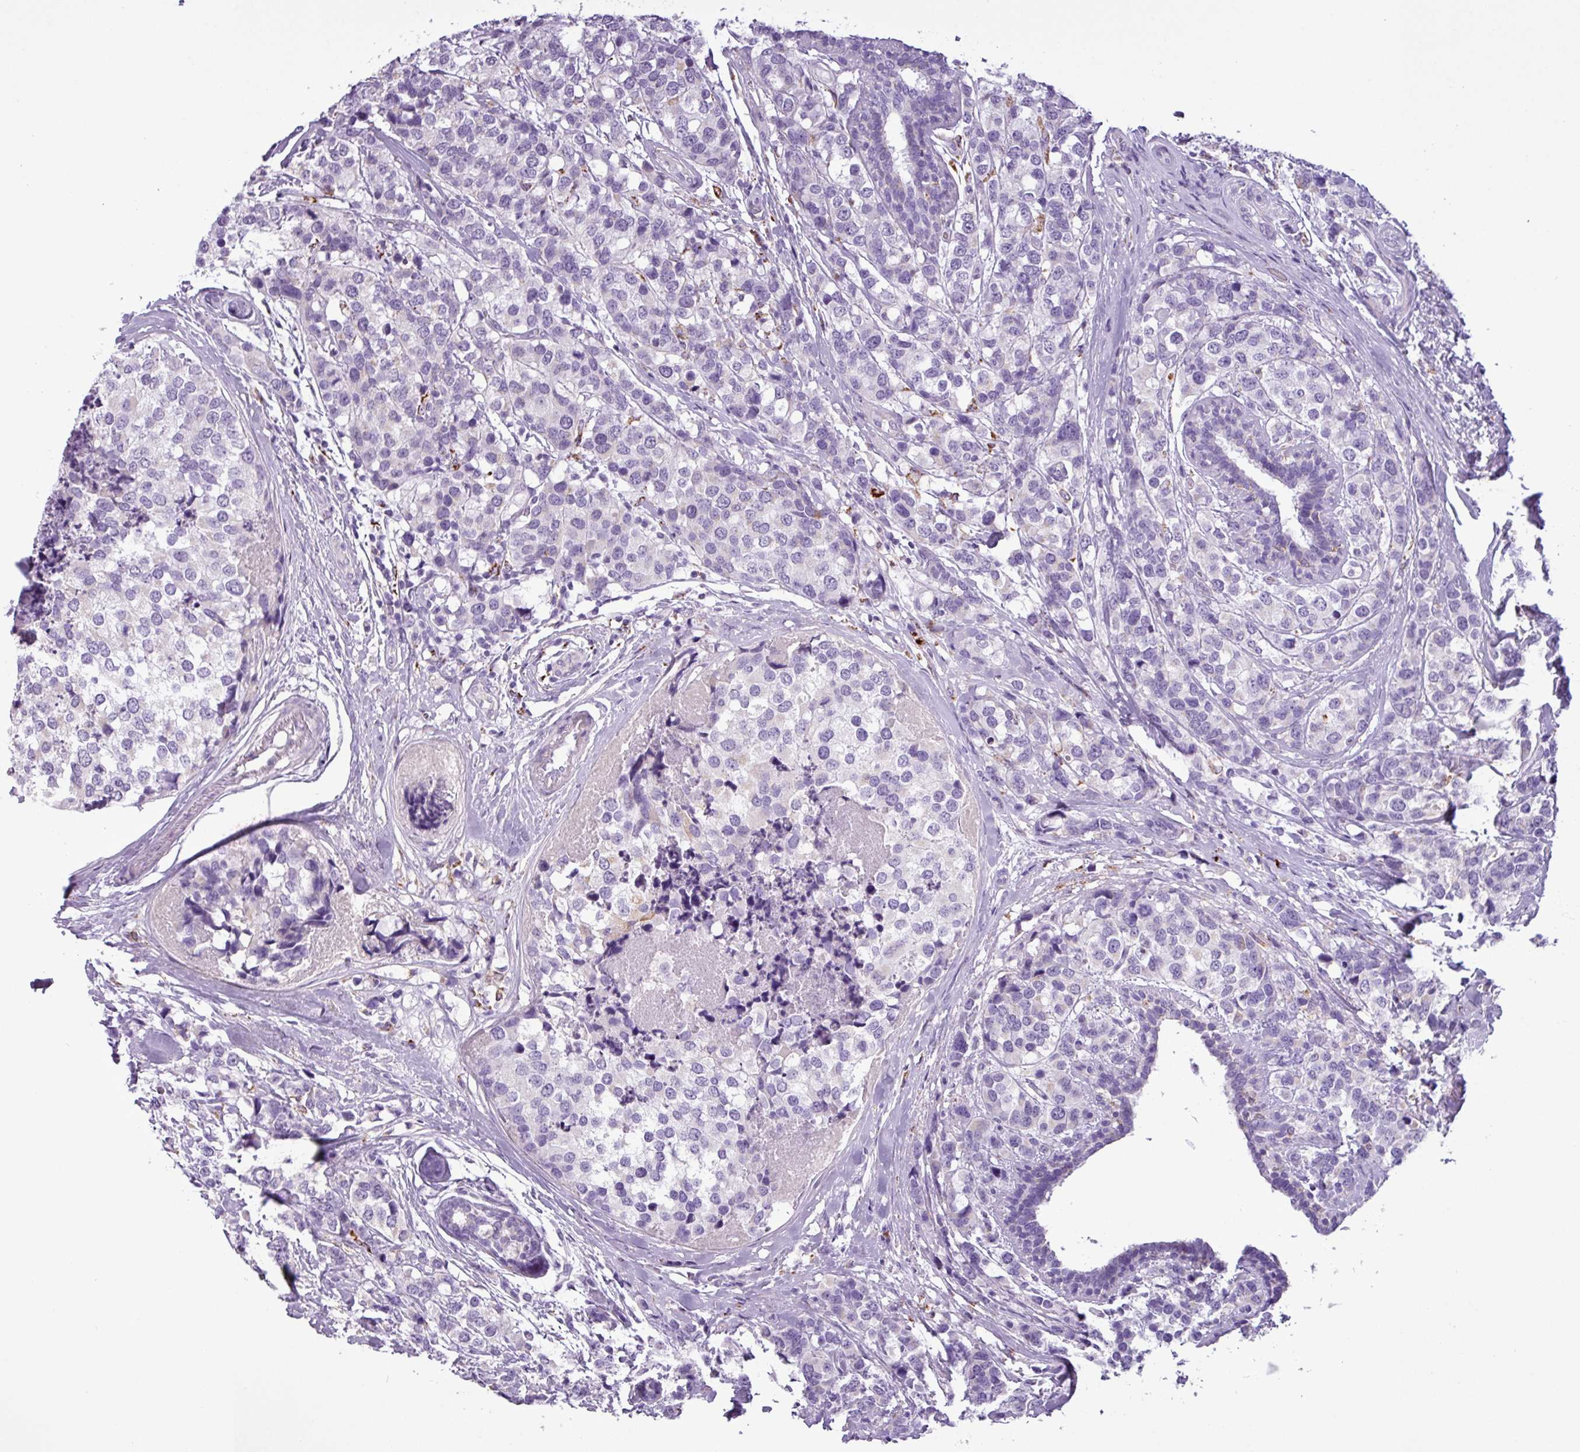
{"staining": {"intensity": "negative", "quantity": "none", "location": "none"}, "tissue": "breast cancer", "cell_type": "Tumor cells", "image_type": "cancer", "snomed": [{"axis": "morphology", "description": "Lobular carcinoma"}, {"axis": "topography", "description": "Breast"}], "caption": "Tumor cells show no significant positivity in breast lobular carcinoma.", "gene": "ZNF667", "patient": {"sex": "female", "age": 59}}